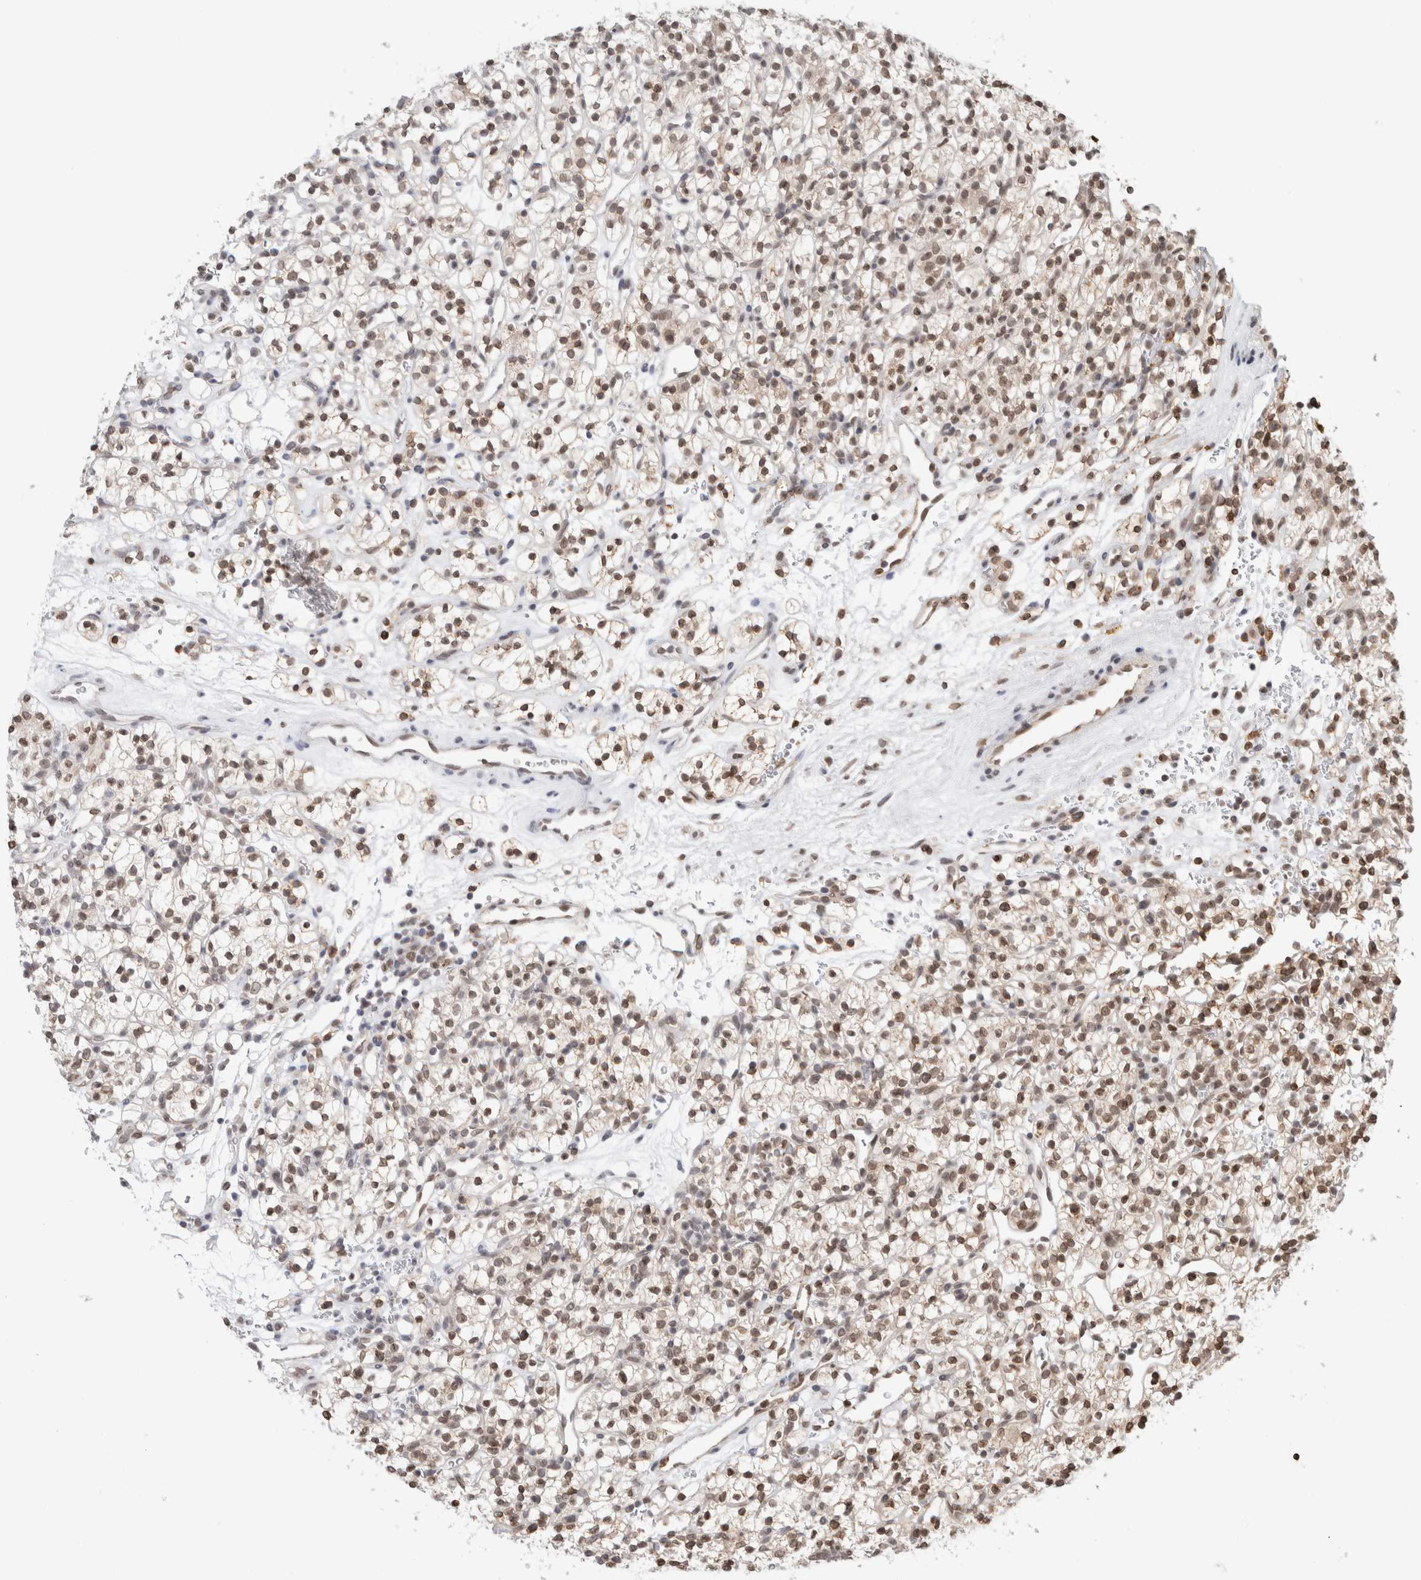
{"staining": {"intensity": "moderate", "quantity": ">75%", "location": "nuclear"}, "tissue": "renal cancer", "cell_type": "Tumor cells", "image_type": "cancer", "snomed": [{"axis": "morphology", "description": "Adenocarcinoma, NOS"}, {"axis": "topography", "description": "Kidney"}], "caption": "Protein staining of adenocarcinoma (renal) tissue reveals moderate nuclear expression in approximately >75% of tumor cells.", "gene": "RBMX2", "patient": {"sex": "female", "age": 57}}